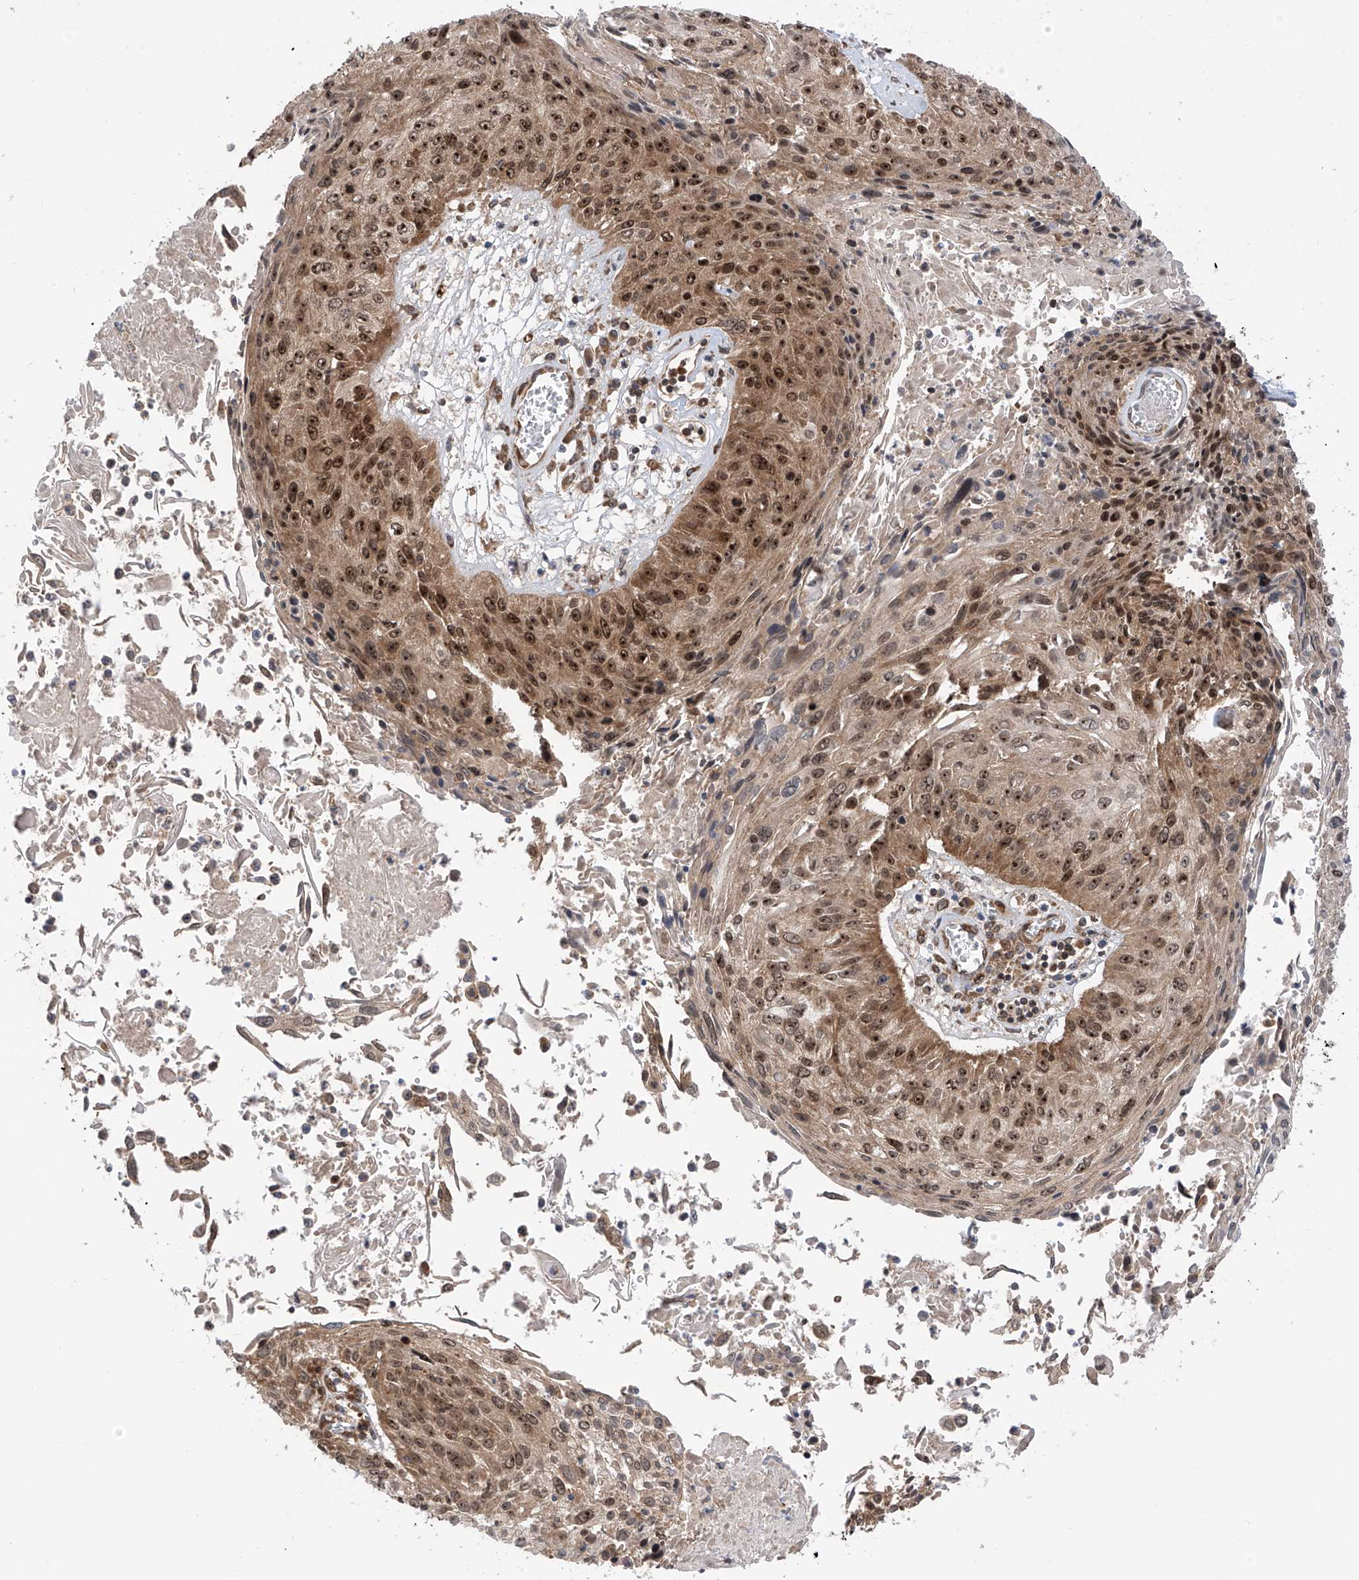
{"staining": {"intensity": "moderate", "quantity": ">75%", "location": "cytoplasmic/membranous,nuclear"}, "tissue": "cervical cancer", "cell_type": "Tumor cells", "image_type": "cancer", "snomed": [{"axis": "morphology", "description": "Squamous cell carcinoma, NOS"}, {"axis": "topography", "description": "Cervix"}], "caption": "Squamous cell carcinoma (cervical) stained with immunohistochemistry reveals moderate cytoplasmic/membranous and nuclear expression in about >75% of tumor cells.", "gene": "C1orf131", "patient": {"sex": "female", "age": 51}}